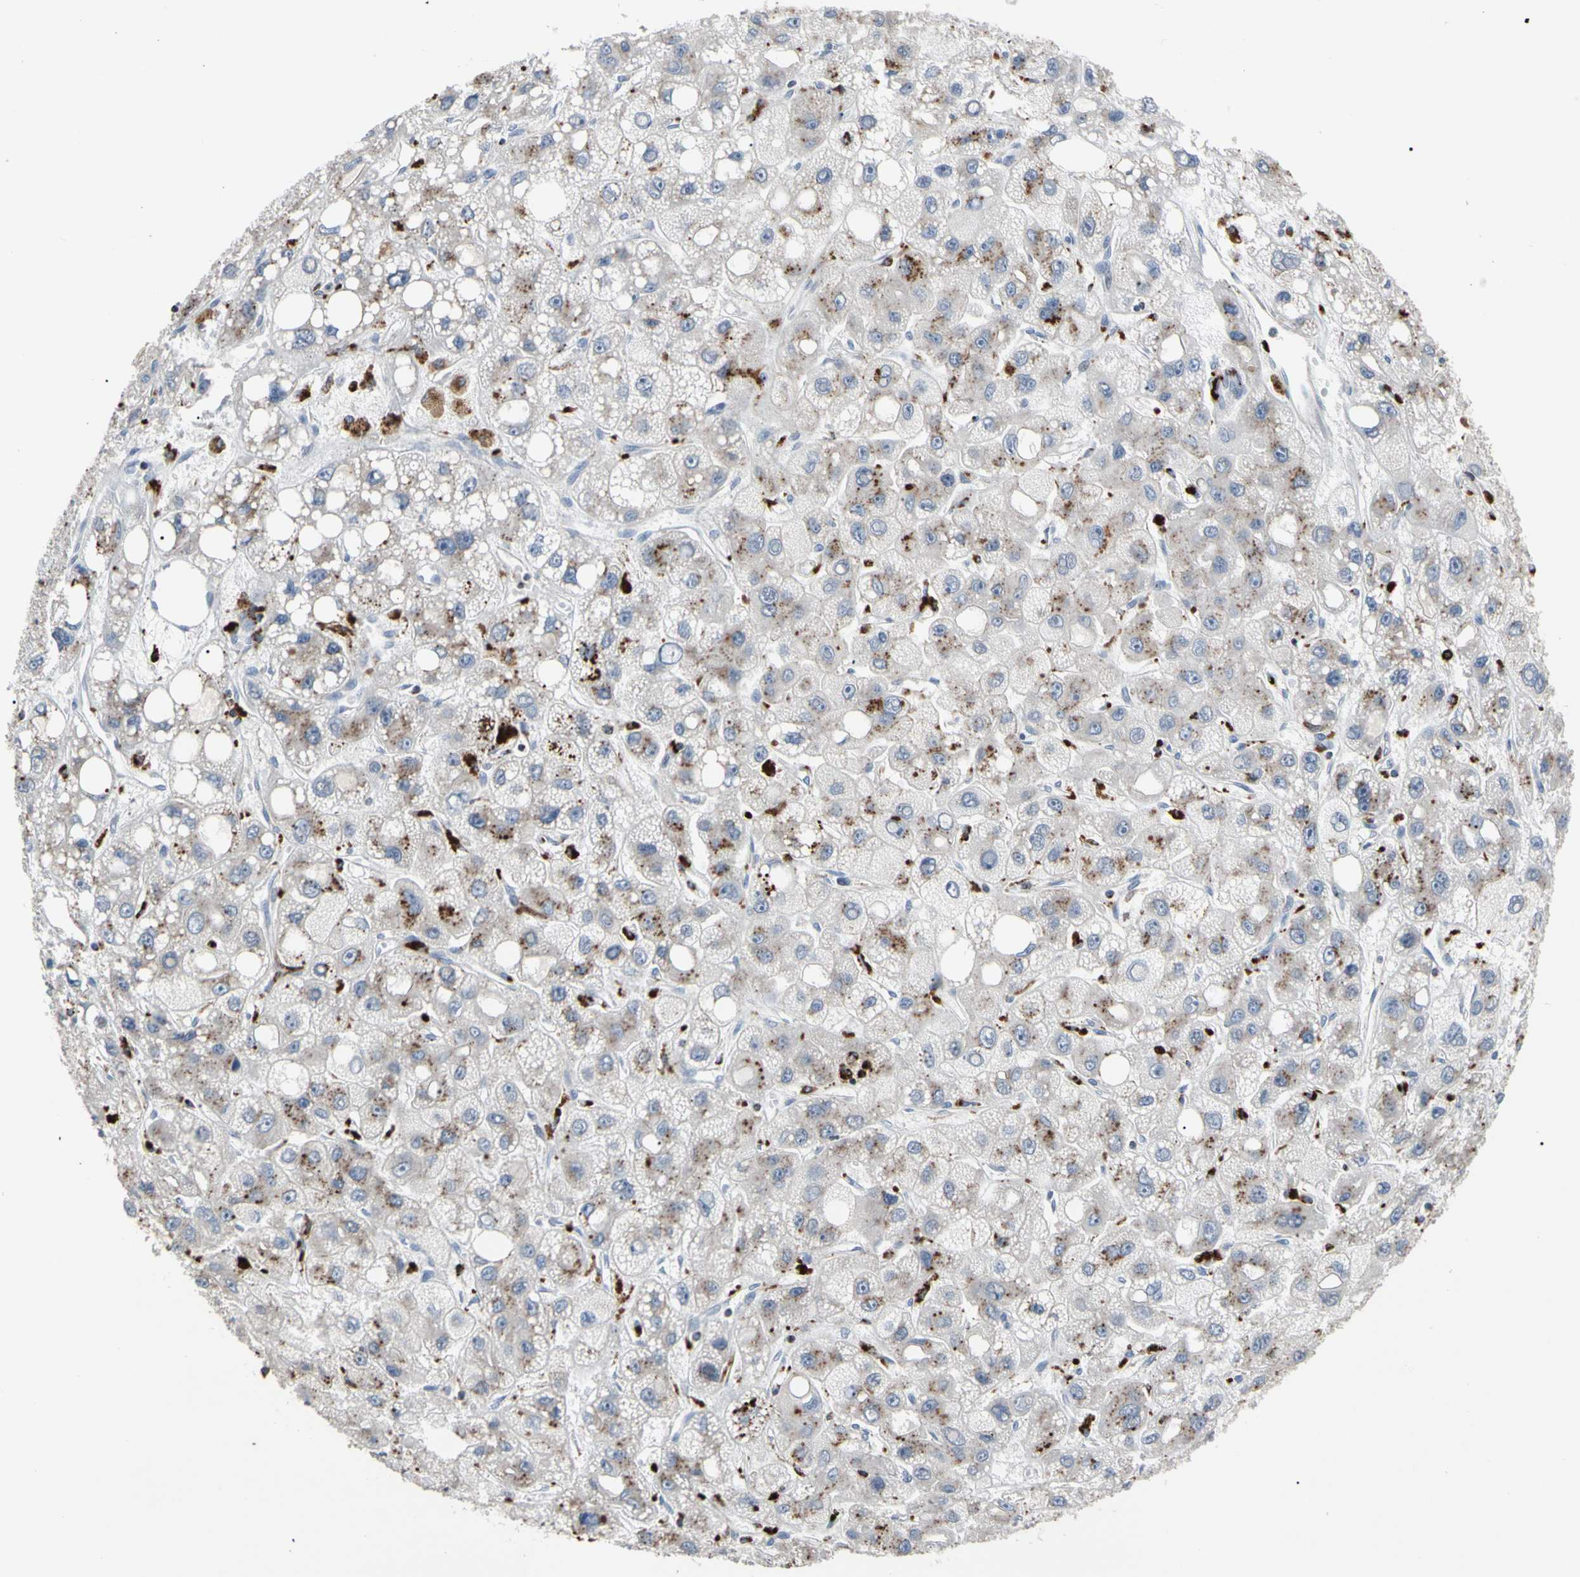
{"staining": {"intensity": "moderate", "quantity": "<25%", "location": "cytoplasmic/membranous"}, "tissue": "liver cancer", "cell_type": "Tumor cells", "image_type": "cancer", "snomed": [{"axis": "morphology", "description": "Carcinoma, Hepatocellular, NOS"}, {"axis": "topography", "description": "Liver"}], "caption": "Moderate cytoplasmic/membranous protein staining is identified in about <25% of tumor cells in hepatocellular carcinoma (liver).", "gene": "ADA2", "patient": {"sex": "male", "age": 55}}